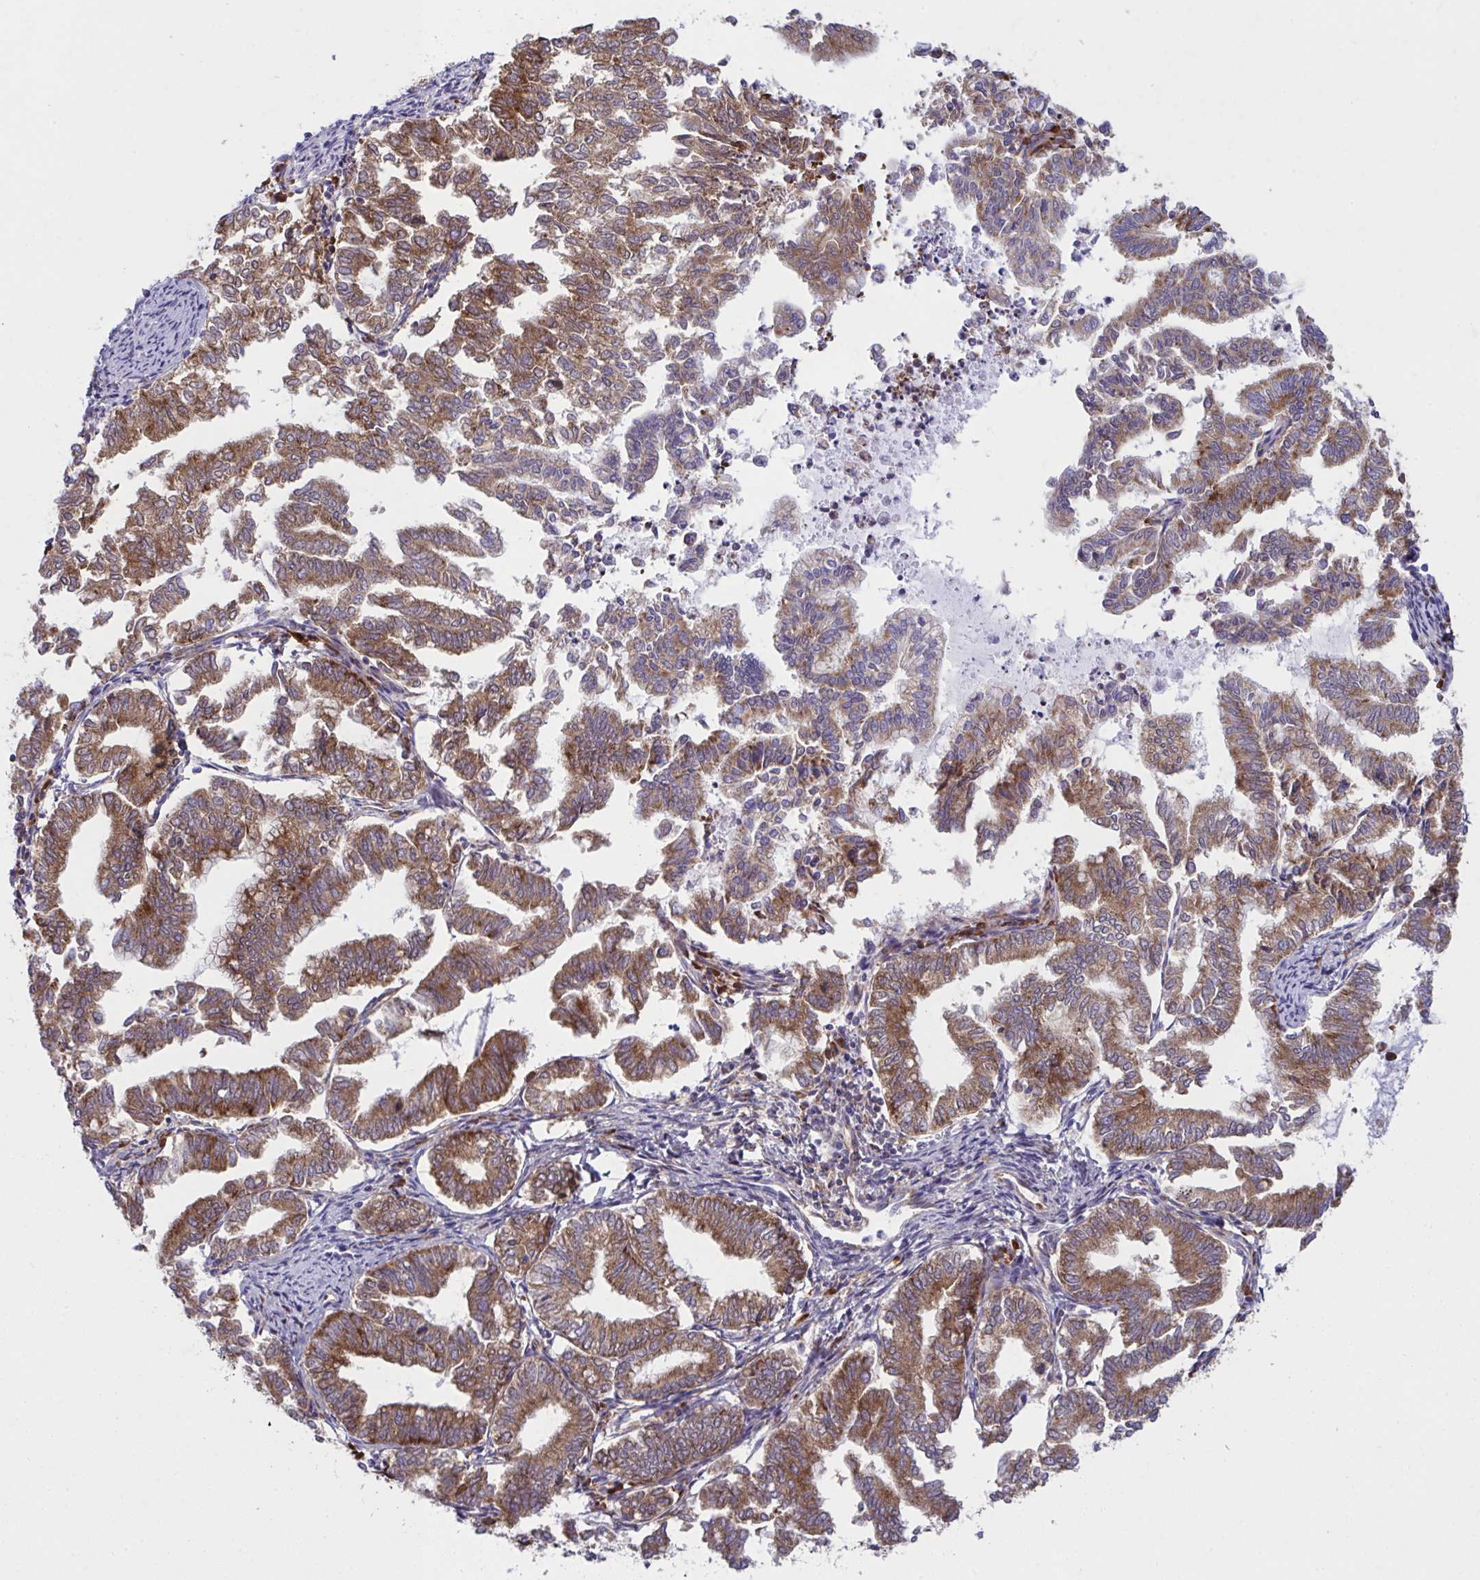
{"staining": {"intensity": "strong", "quantity": ">75%", "location": "cytoplasmic/membranous"}, "tissue": "endometrial cancer", "cell_type": "Tumor cells", "image_type": "cancer", "snomed": [{"axis": "morphology", "description": "Adenocarcinoma, NOS"}, {"axis": "topography", "description": "Endometrium"}], "caption": "IHC photomicrograph of neoplastic tissue: human endometrial cancer (adenocarcinoma) stained using immunohistochemistry (IHC) demonstrates high levels of strong protein expression localized specifically in the cytoplasmic/membranous of tumor cells, appearing as a cytoplasmic/membranous brown color.", "gene": "FAU", "patient": {"sex": "female", "age": 79}}